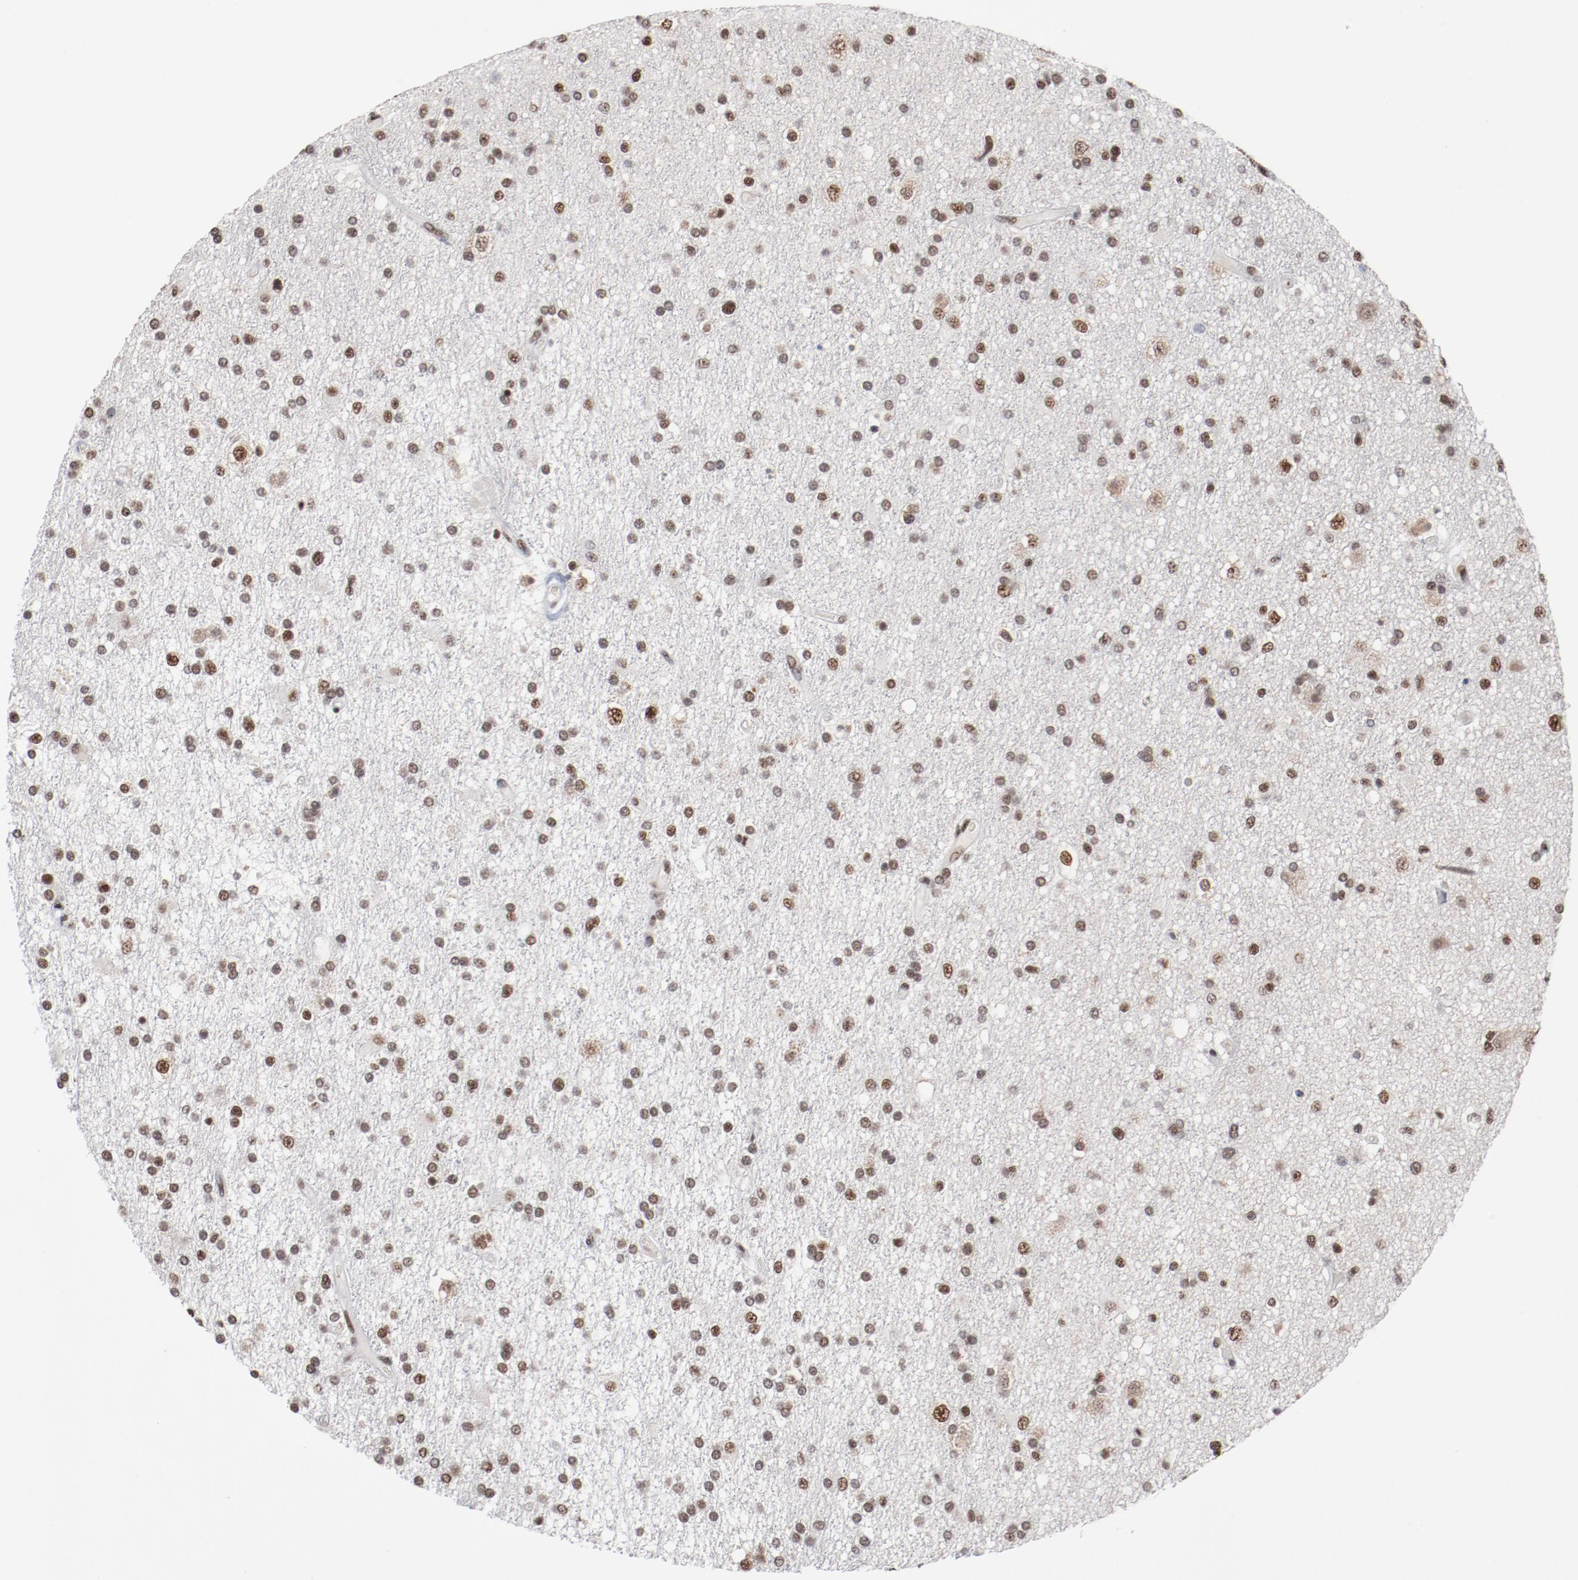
{"staining": {"intensity": "strong", "quantity": ">75%", "location": "nuclear"}, "tissue": "glioma", "cell_type": "Tumor cells", "image_type": "cancer", "snomed": [{"axis": "morphology", "description": "Glioma, malignant, High grade"}, {"axis": "topography", "description": "Brain"}], "caption": "Immunohistochemistry histopathology image of human glioma stained for a protein (brown), which displays high levels of strong nuclear staining in about >75% of tumor cells.", "gene": "BUB3", "patient": {"sex": "male", "age": 33}}